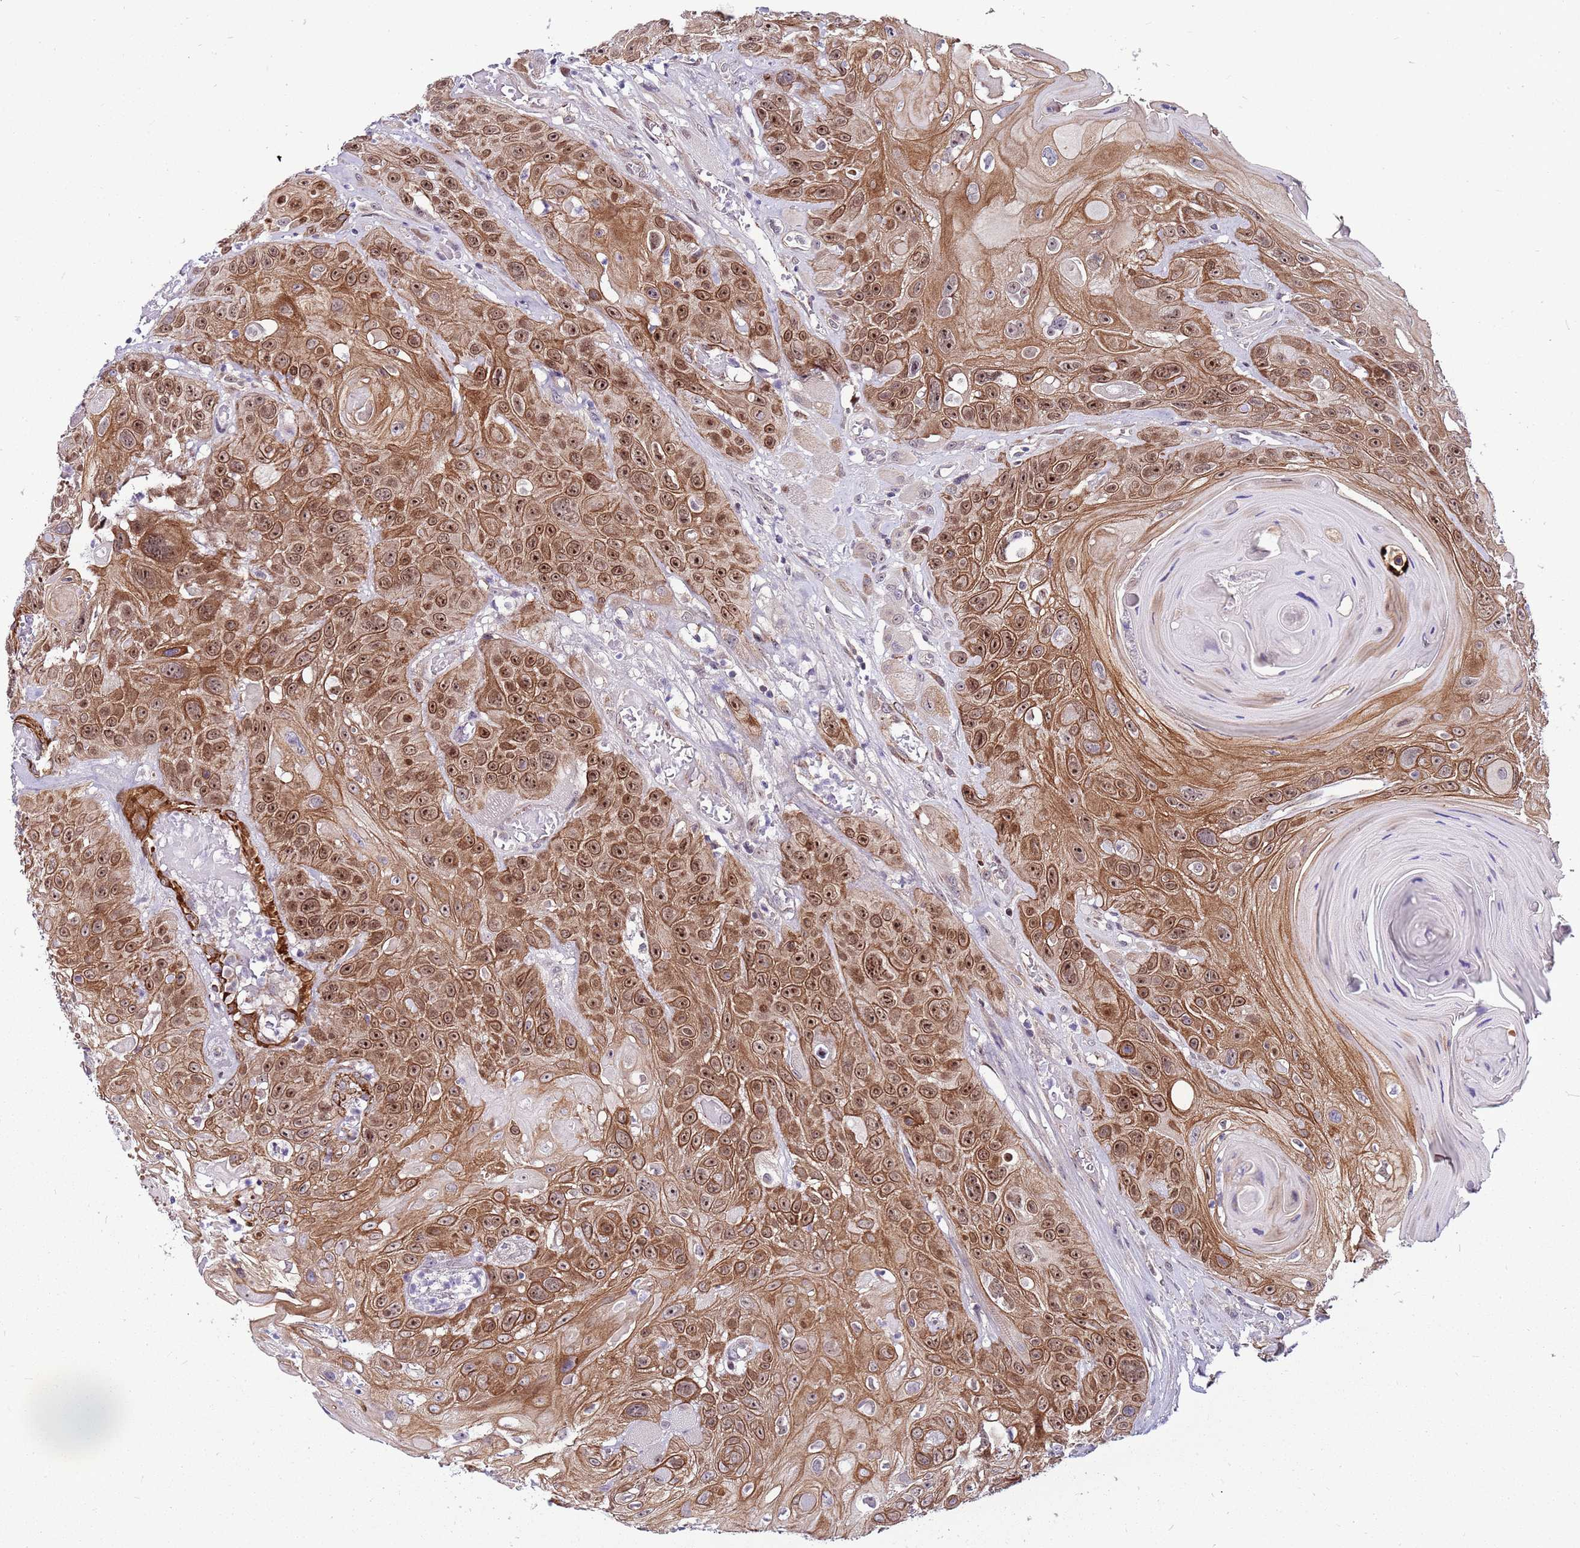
{"staining": {"intensity": "strong", "quantity": ">75%", "location": "cytoplasmic/membranous,nuclear"}, "tissue": "head and neck cancer", "cell_type": "Tumor cells", "image_type": "cancer", "snomed": [{"axis": "morphology", "description": "Squamous cell carcinoma, NOS"}, {"axis": "topography", "description": "Head-Neck"}], "caption": "This photomicrograph reveals immunohistochemistry staining of head and neck squamous cell carcinoma, with high strong cytoplasmic/membranous and nuclear staining in approximately >75% of tumor cells.", "gene": "POLE3", "patient": {"sex": "female", "age": 59}}